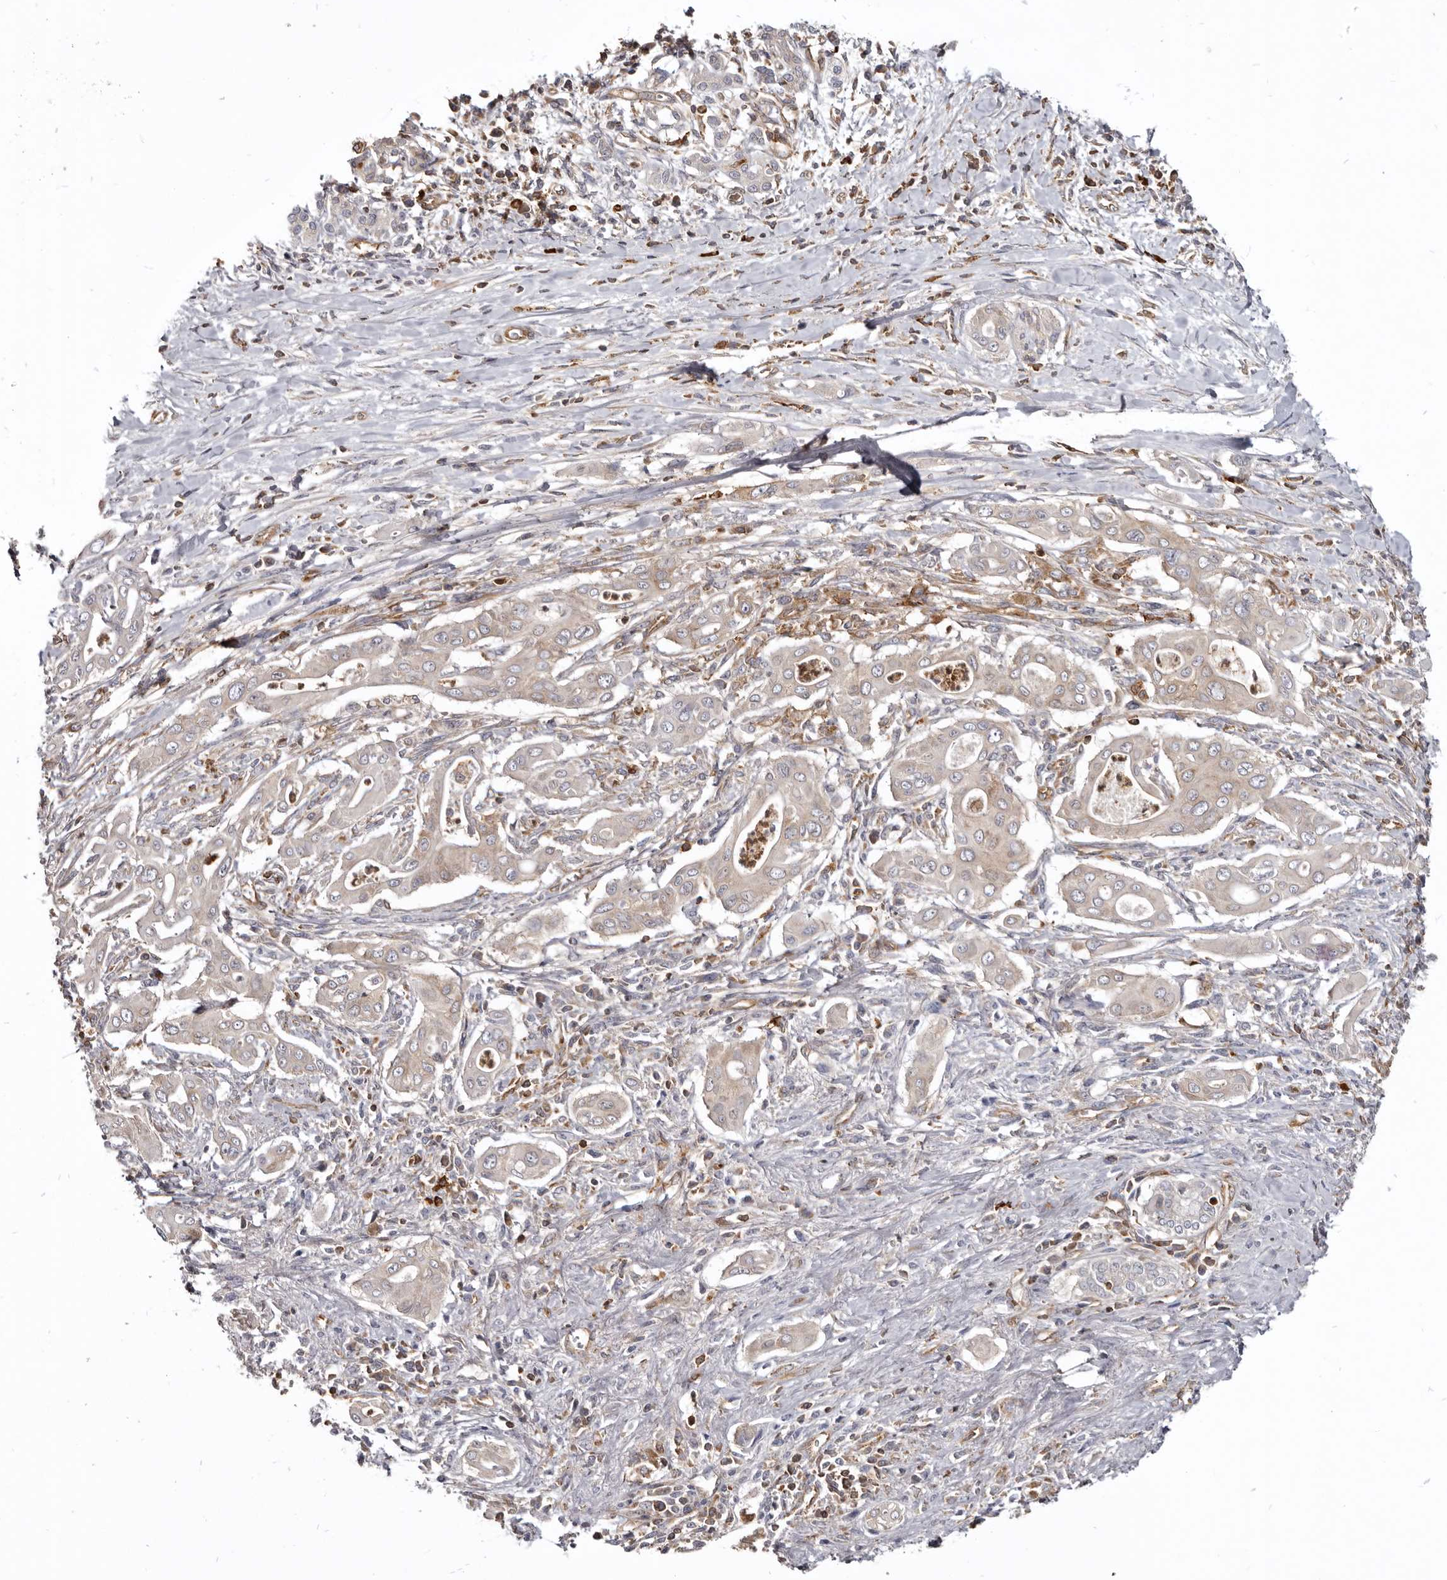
{"staining": {"intensity": "weak", "quantity": "<25%", "location": "cytoplasmic/membranous"}, "tissue": "pancreatic cancer", "cell_type": "Tumor cells", "image_type": "cancer", "snomed": [{"axis": "morphology", "description": "Adenocarcinoma, NOS"}, {"axis": "topography", "description": "Pancreas"}], "caption": "Immunohistochemistry (IHC) photomicrograph of neoplastic tissue: pancreatic cancer stained with DAB exhibits no significant protein staining in tumor cells.", "gene": "CBL", "patient": {"sex": "male", "age": 58}}